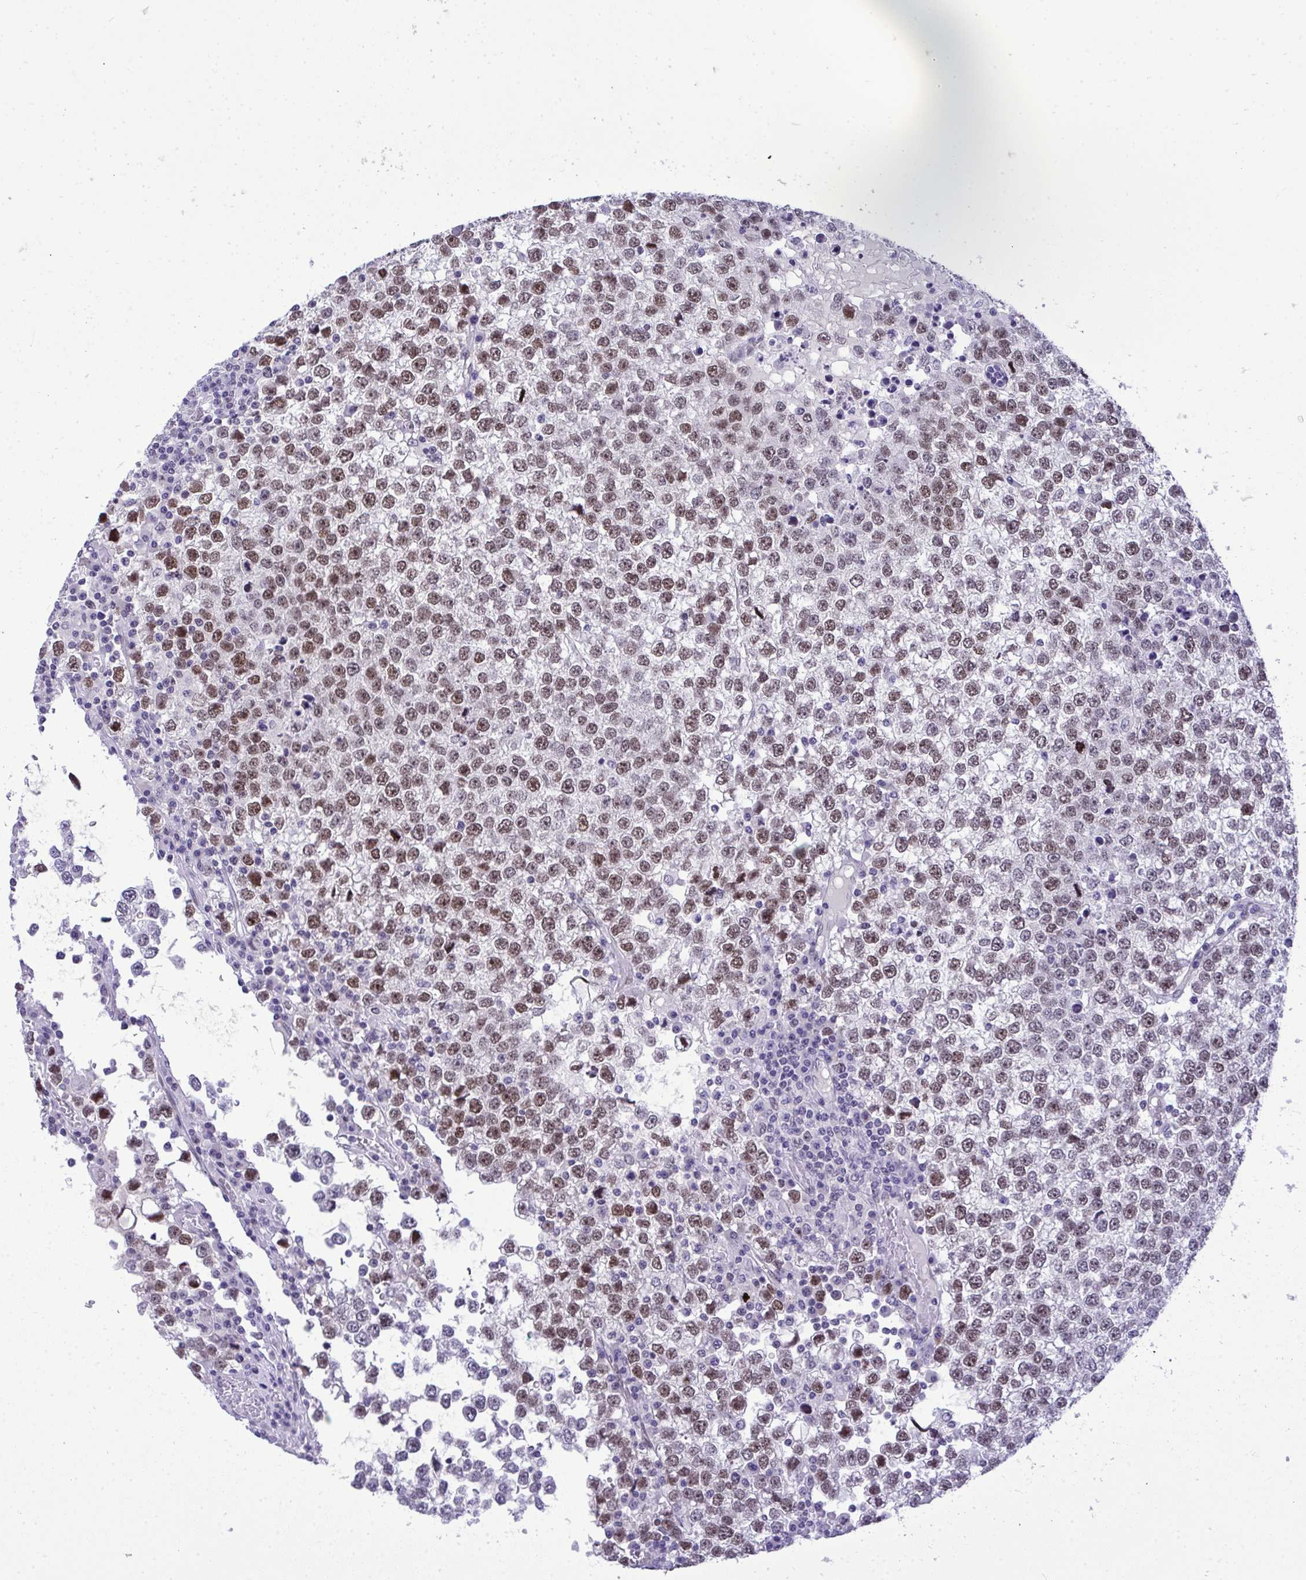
{"staining": {"intensity": "moderate", "quantity": "25%-75%", "location": "nuclear"}, "tissue": "testis cancer", "cell_type": "Tumor cells", "image_type": "cancer", "snomed": [{"axis": "morphology", "description": "Seminoma, NOS"}, {"axis": "topography", "description": "Testis"}], "caption": "IHC staining of testis seminoma, which demonstrates medium levels of moderate nuclear expression in about 25%-75% of tumor cells indicating moderate nuclear protein staining. The staining was performed using DAB (3,3'-diaminobenzidine) (brown) for protein detection and nuclei were counterstained in hematoxylin (blue).", "gene": "TEAD4", "patient": {"sex": "male", "age": 65}}